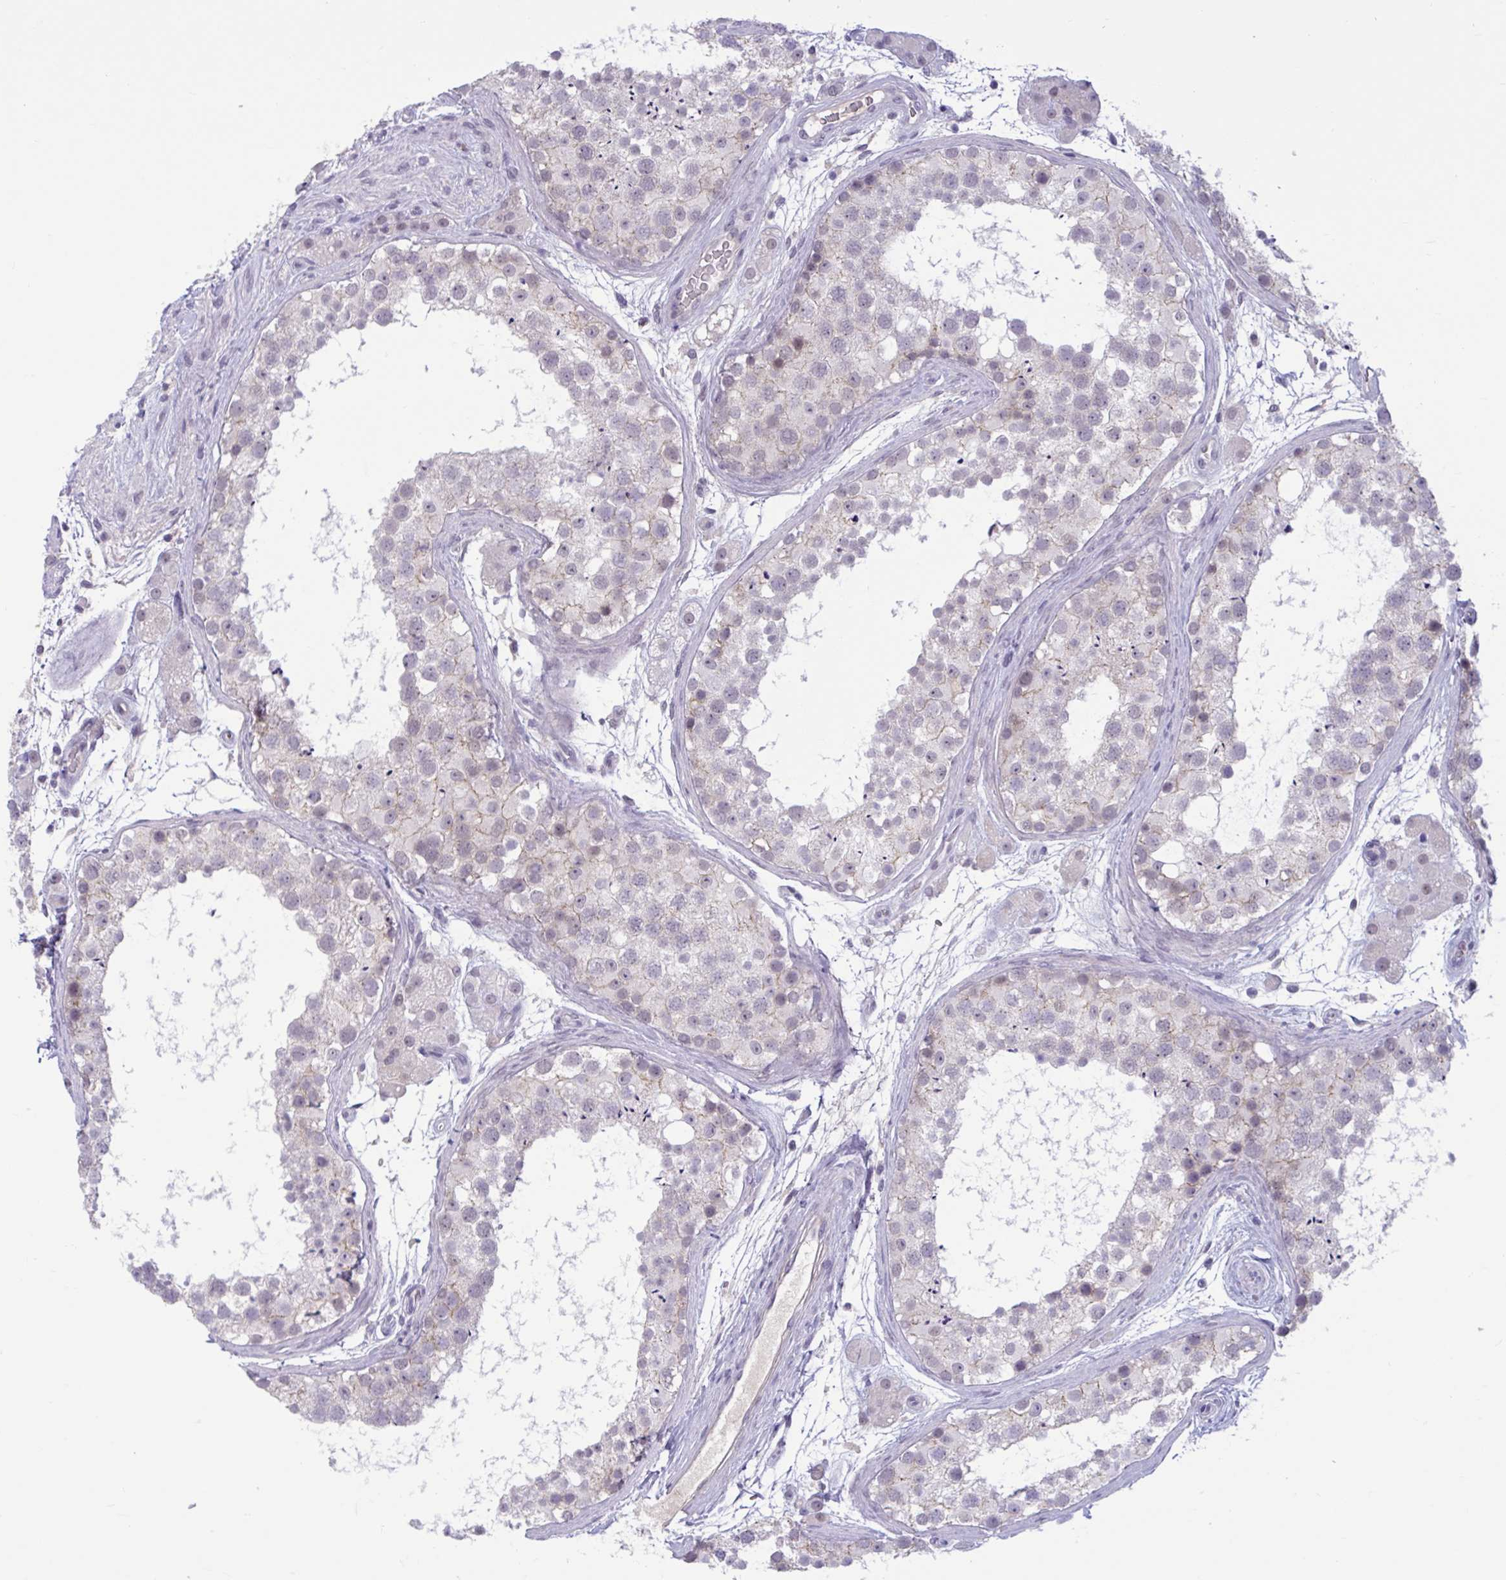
{"staining": {"intensity": "weak", "quantity": "<25%", "location": "nuclear"}, "tissue": "testis", "cell_type": "Cells in seminiferous ducts", "image_type": "normal", "snomed": [{"axis": "morphology", "description": "Normal tissue, NOS"}, {"axis": "topography", "description": "Testis"}], "caption": "A photomicrograph of human testis is negative for staining in cells in seminiferous ducts. (Brightfield microscopy of DAB (3,3'-diaminobenzidine) immunohistochemistry at high magnification).", "gene": "CNGB3", "patient": {"sex": "male", "age": 41}}